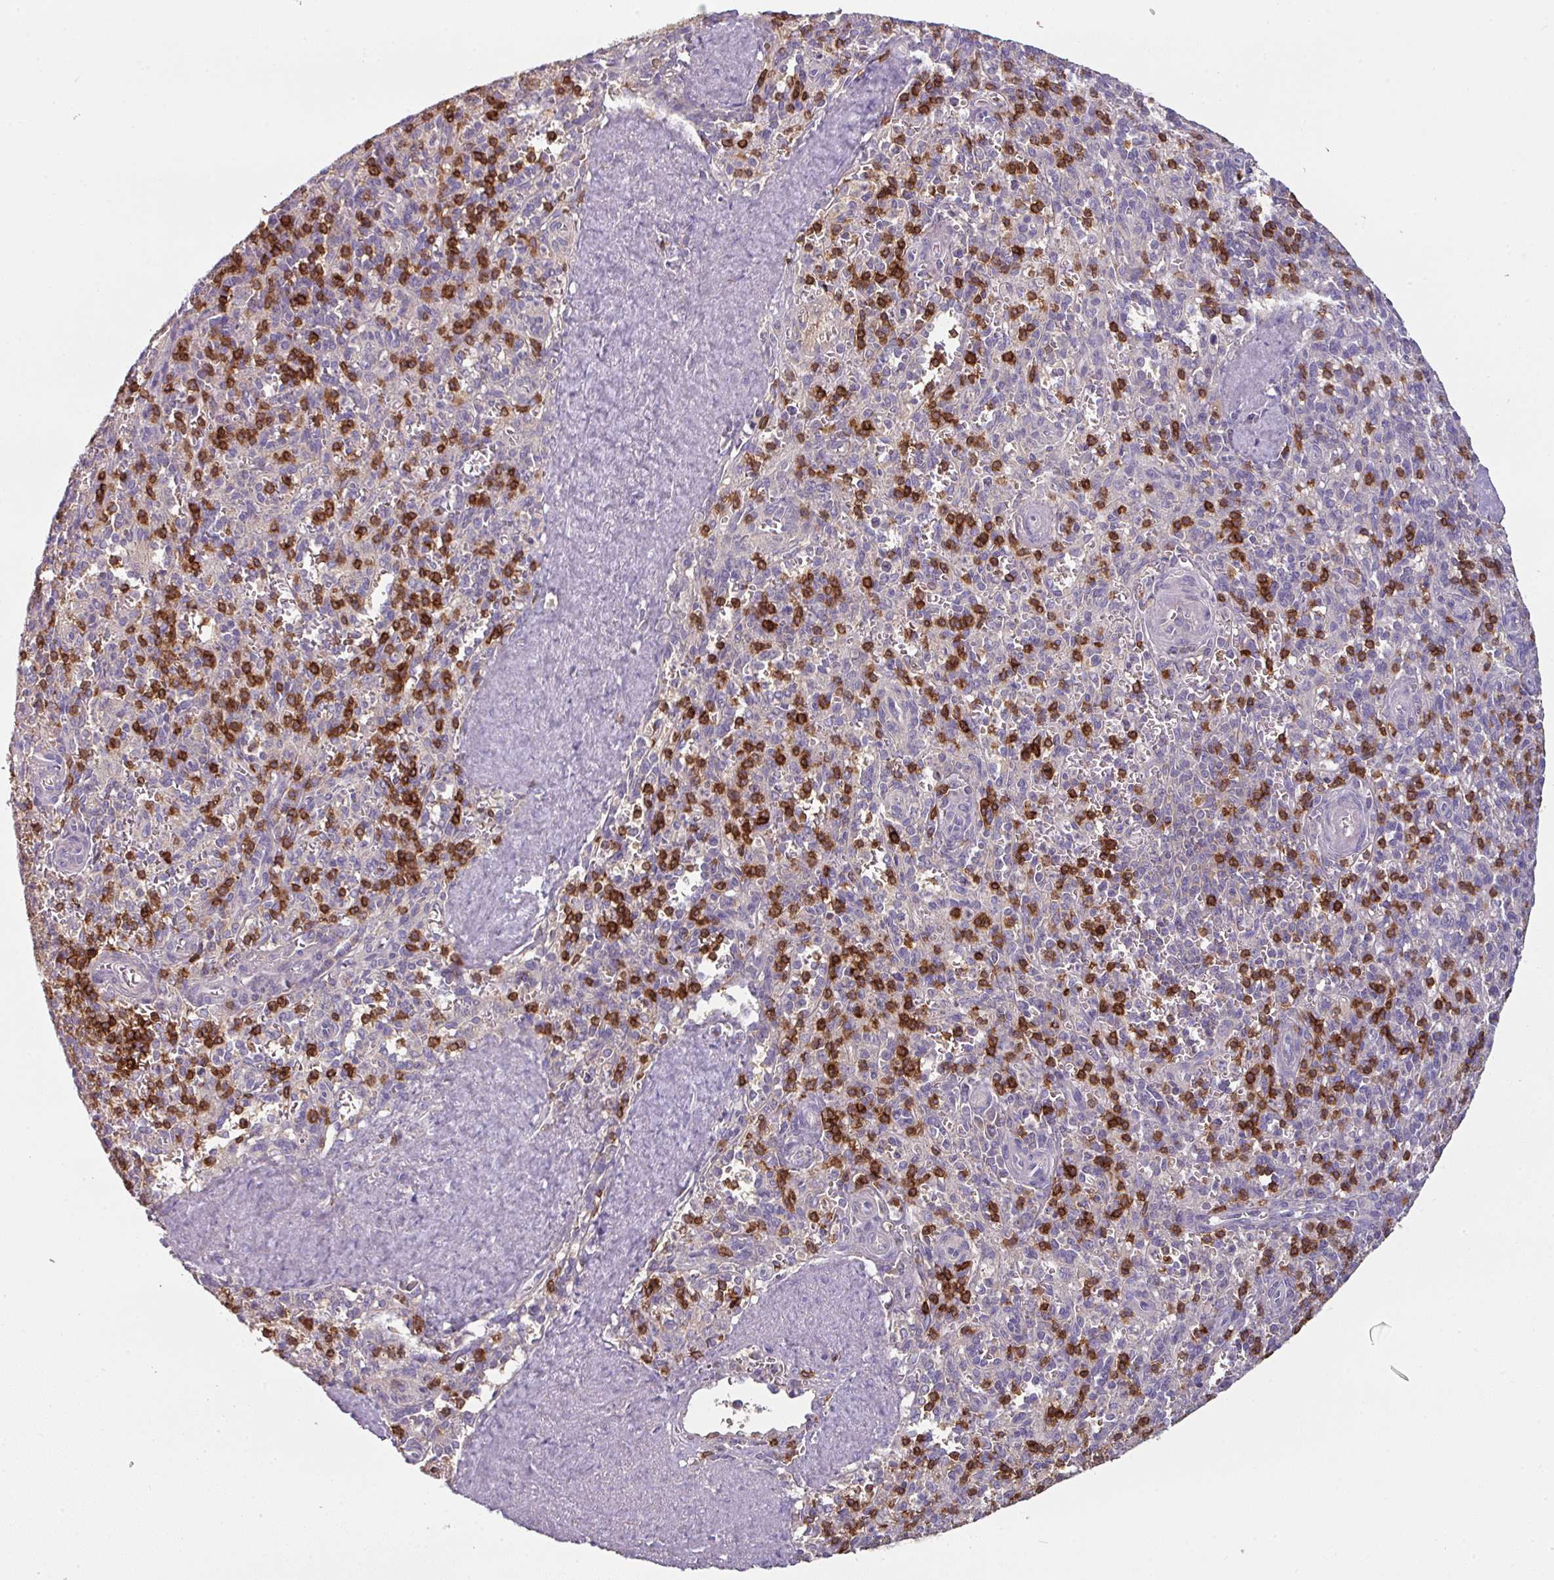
{"staining": {"intensity": "strong", "quantity": "25%-75%", "location": "cytoplasmic/membranous"}, "tissue": "spleen", "cell_type": "Cells in red pulp", "image_type": "normal", "snomed": [{"axis": "morphology", "description": "Normal tissue, NOS"}, {"axis": "topography", "description": "Spleen"}], "caption": "A brown stain shows strong cytoplasmic/membranous staining of a protein in cells in red pulp of unremarkable human spleen. Using DAB (brown) and hematoxylin (blue) stains, captured at high magnification using brightfield microscopy.", "gene": "CD3G", "patient": {"sex": "female", "age": 70}}